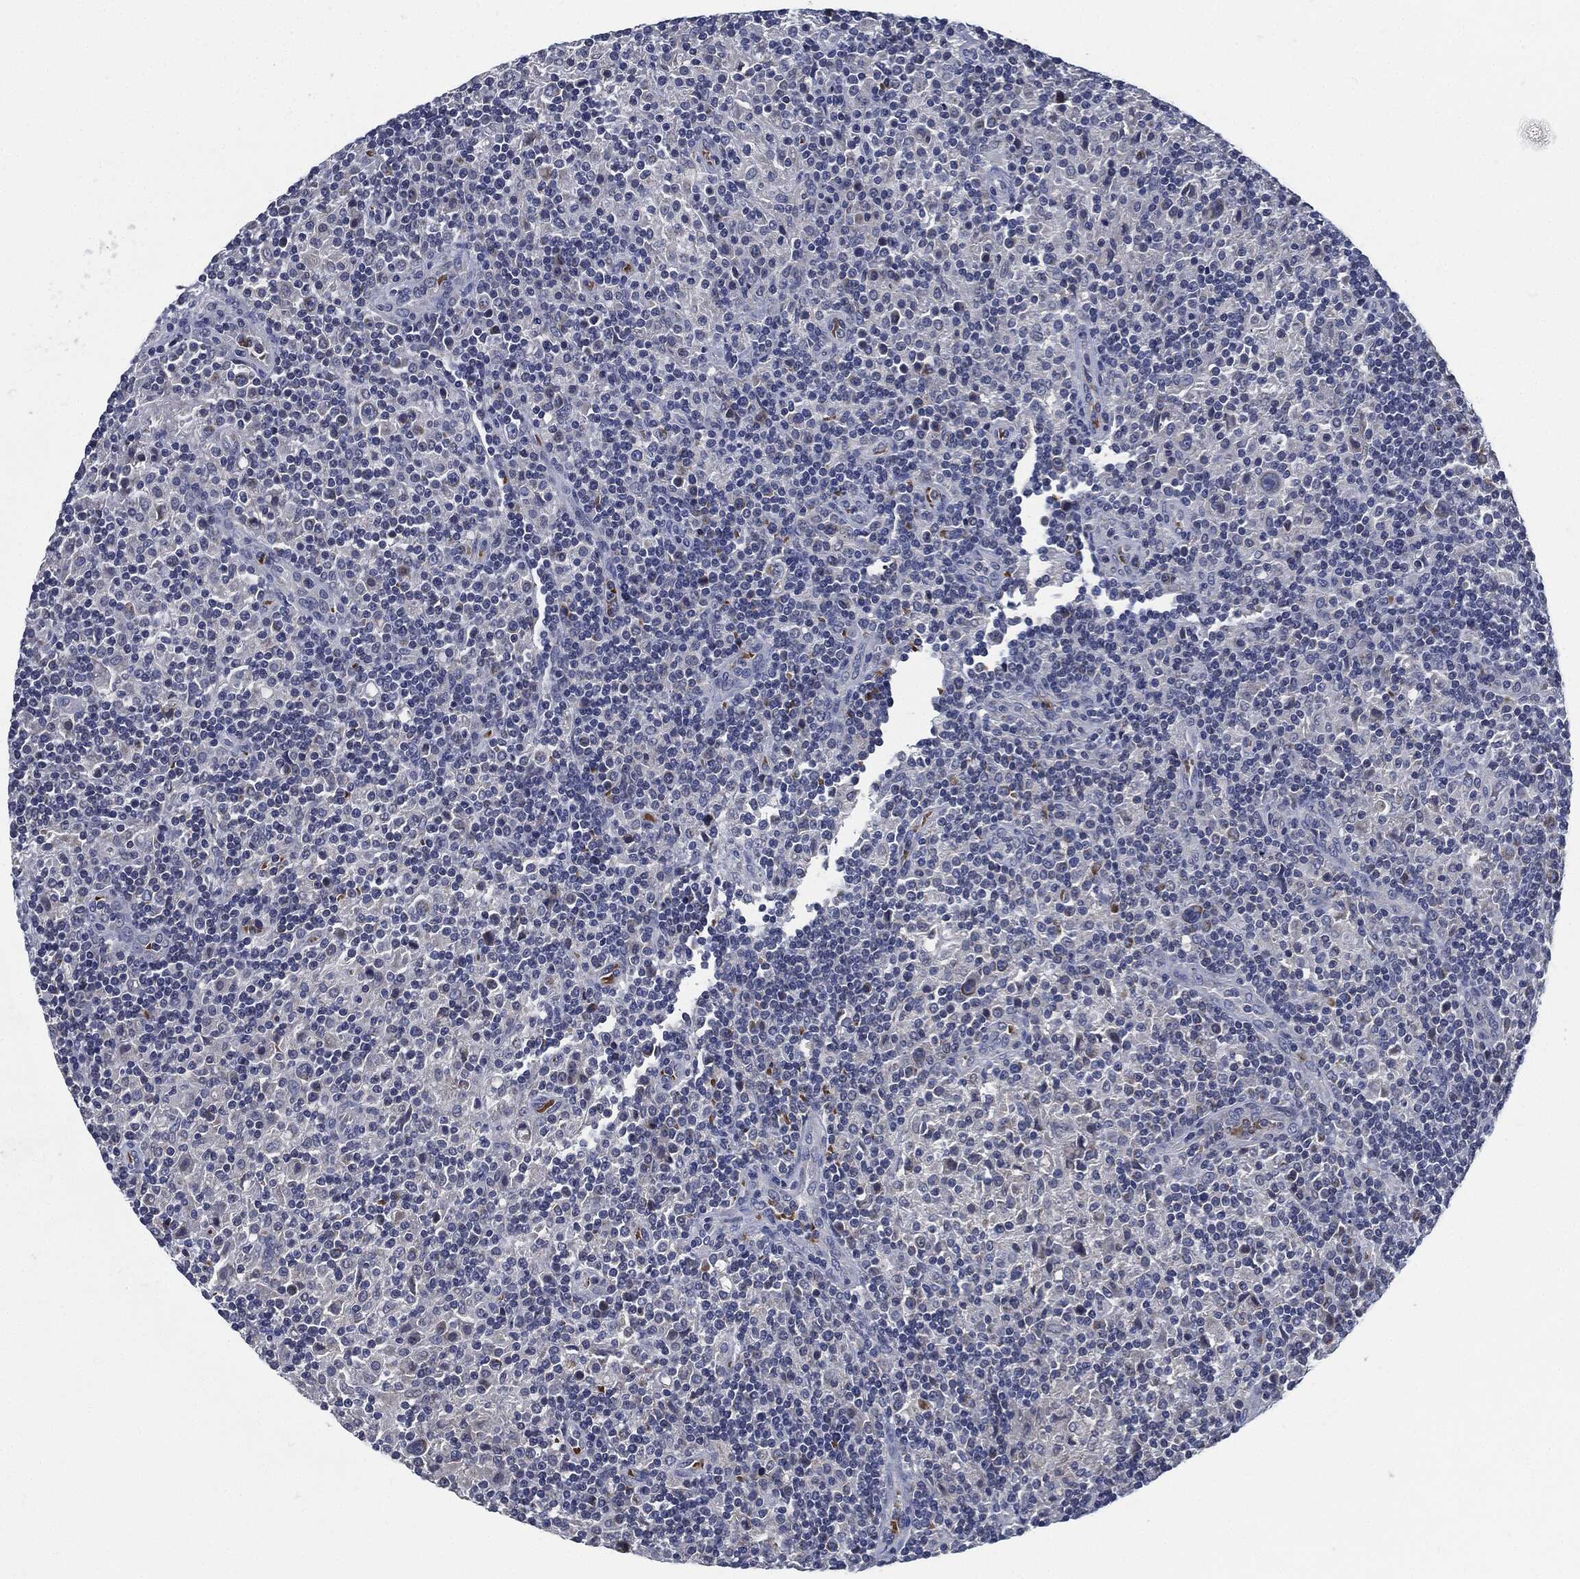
{"staining": {"intensity": "negative", "quantity": "none", "location": "none"}, "tissue": "lymphoma", "cell_type": "Tumor cells", "image_type": "cancer", "snomed": [{"axis": "morphology", "description": "Hodgkin's disease, NOS"}, {"axis": "topography", "description": "Lymph node"}], "caption": "Lymphoma was stained to show a protein in brown. There is no significant positivity in tumor cells.", "gene": "SIGLEC9", "patient": {"sex": "male", "age": 70}}